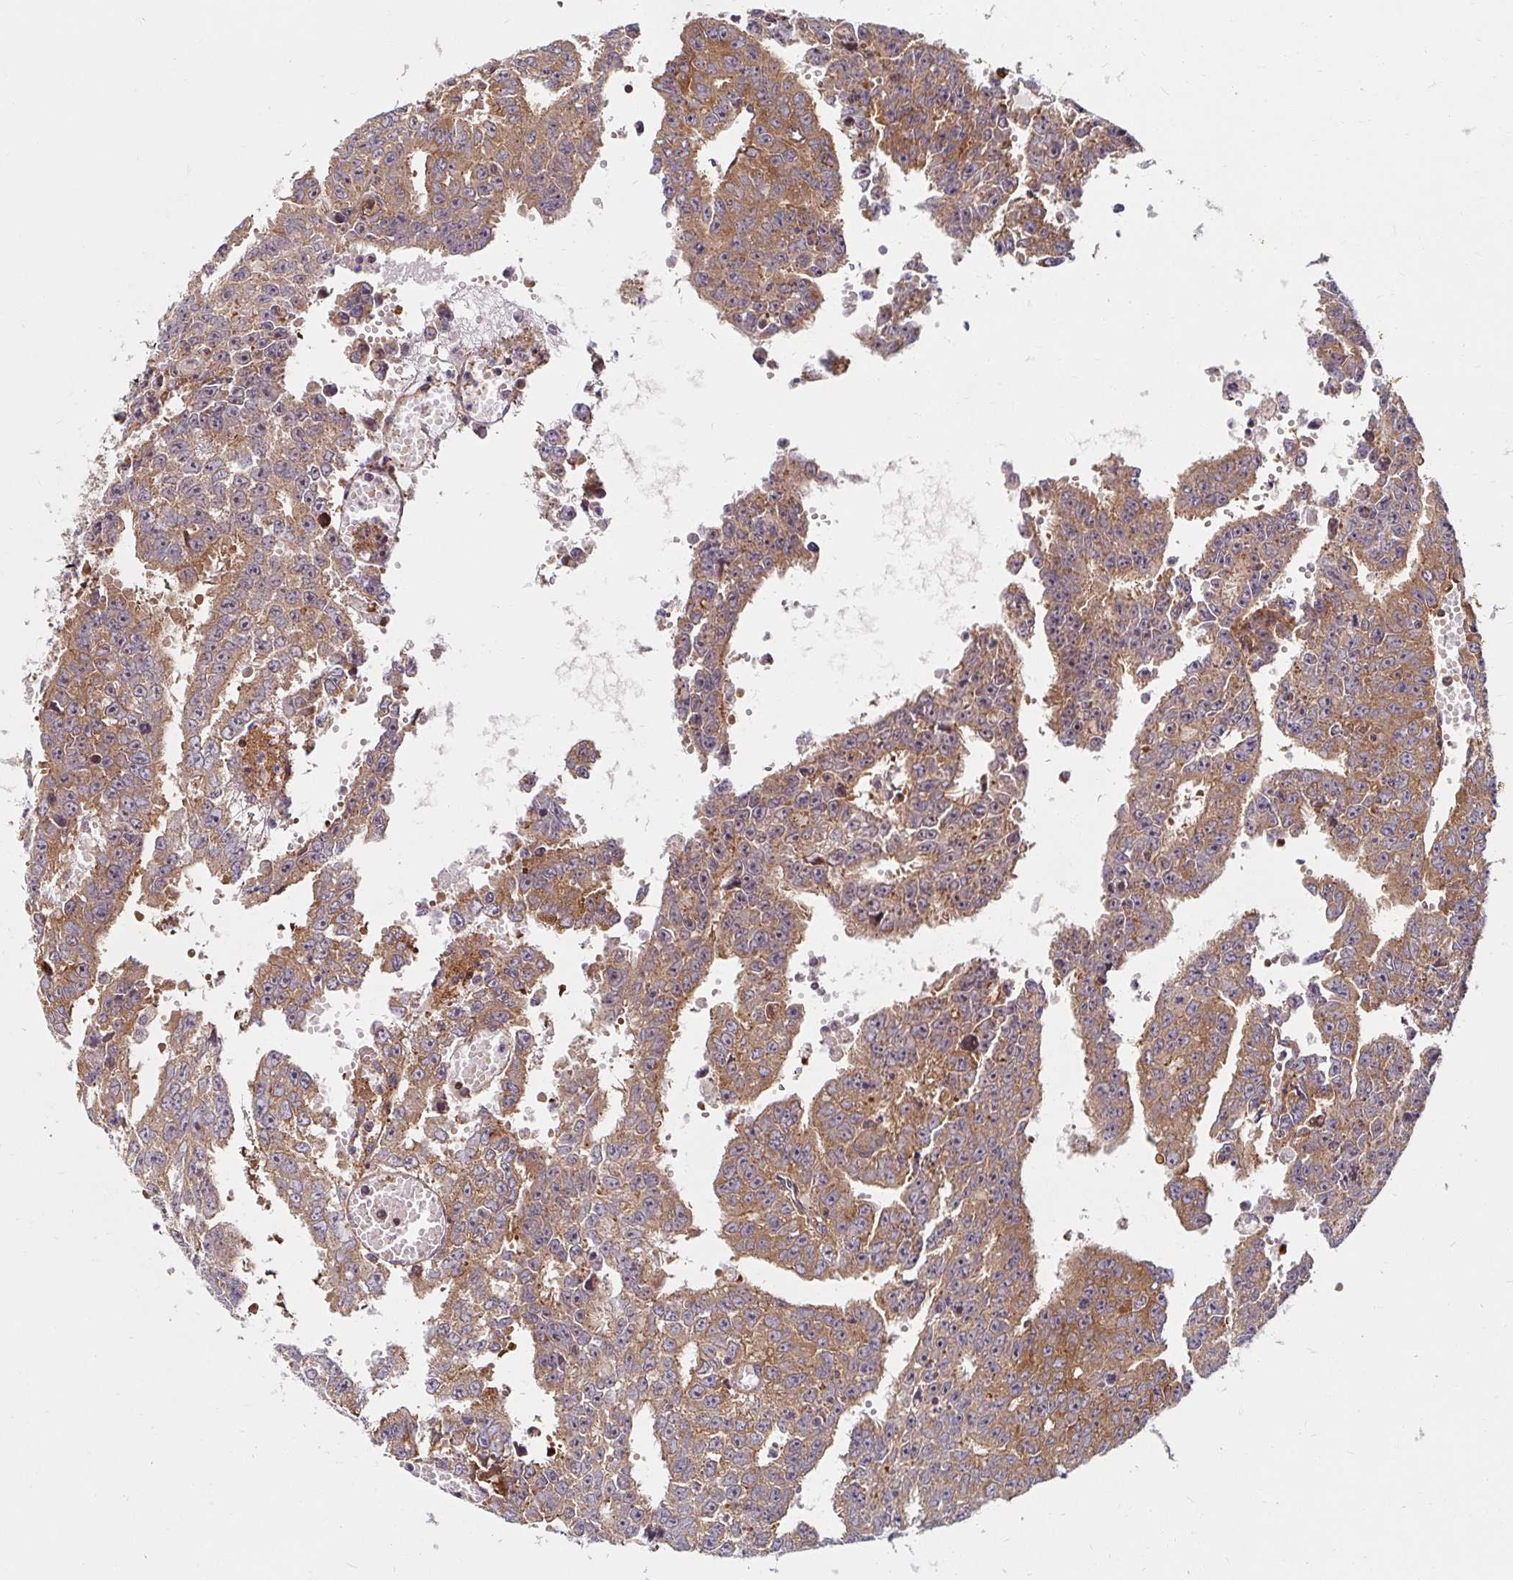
{"staining": {"intensity": "moderate", "quantity": ">75%", "location": "cytoplasmic/membranous"}, "tissue": "testis cancer", "cell_type": "Tumor cells", "image_type": "cancer", "snomed": [{"axis": "morphology", "description": "Carcinoma, Embryonal, NOS"}, {"axis": "morphology", "description": "Teratoma, malignant, NOS"}, {"axis": "topography", "description": "Testis"}], "caption": "There is medium levels of moderate cytoplasmic/membranous positivity in tumor cells of testis cancer, as demonstrated by immunohistochemical staining (brown color).", "gene": "BTF3", "patient": {"sex": "male", "age": 24}}